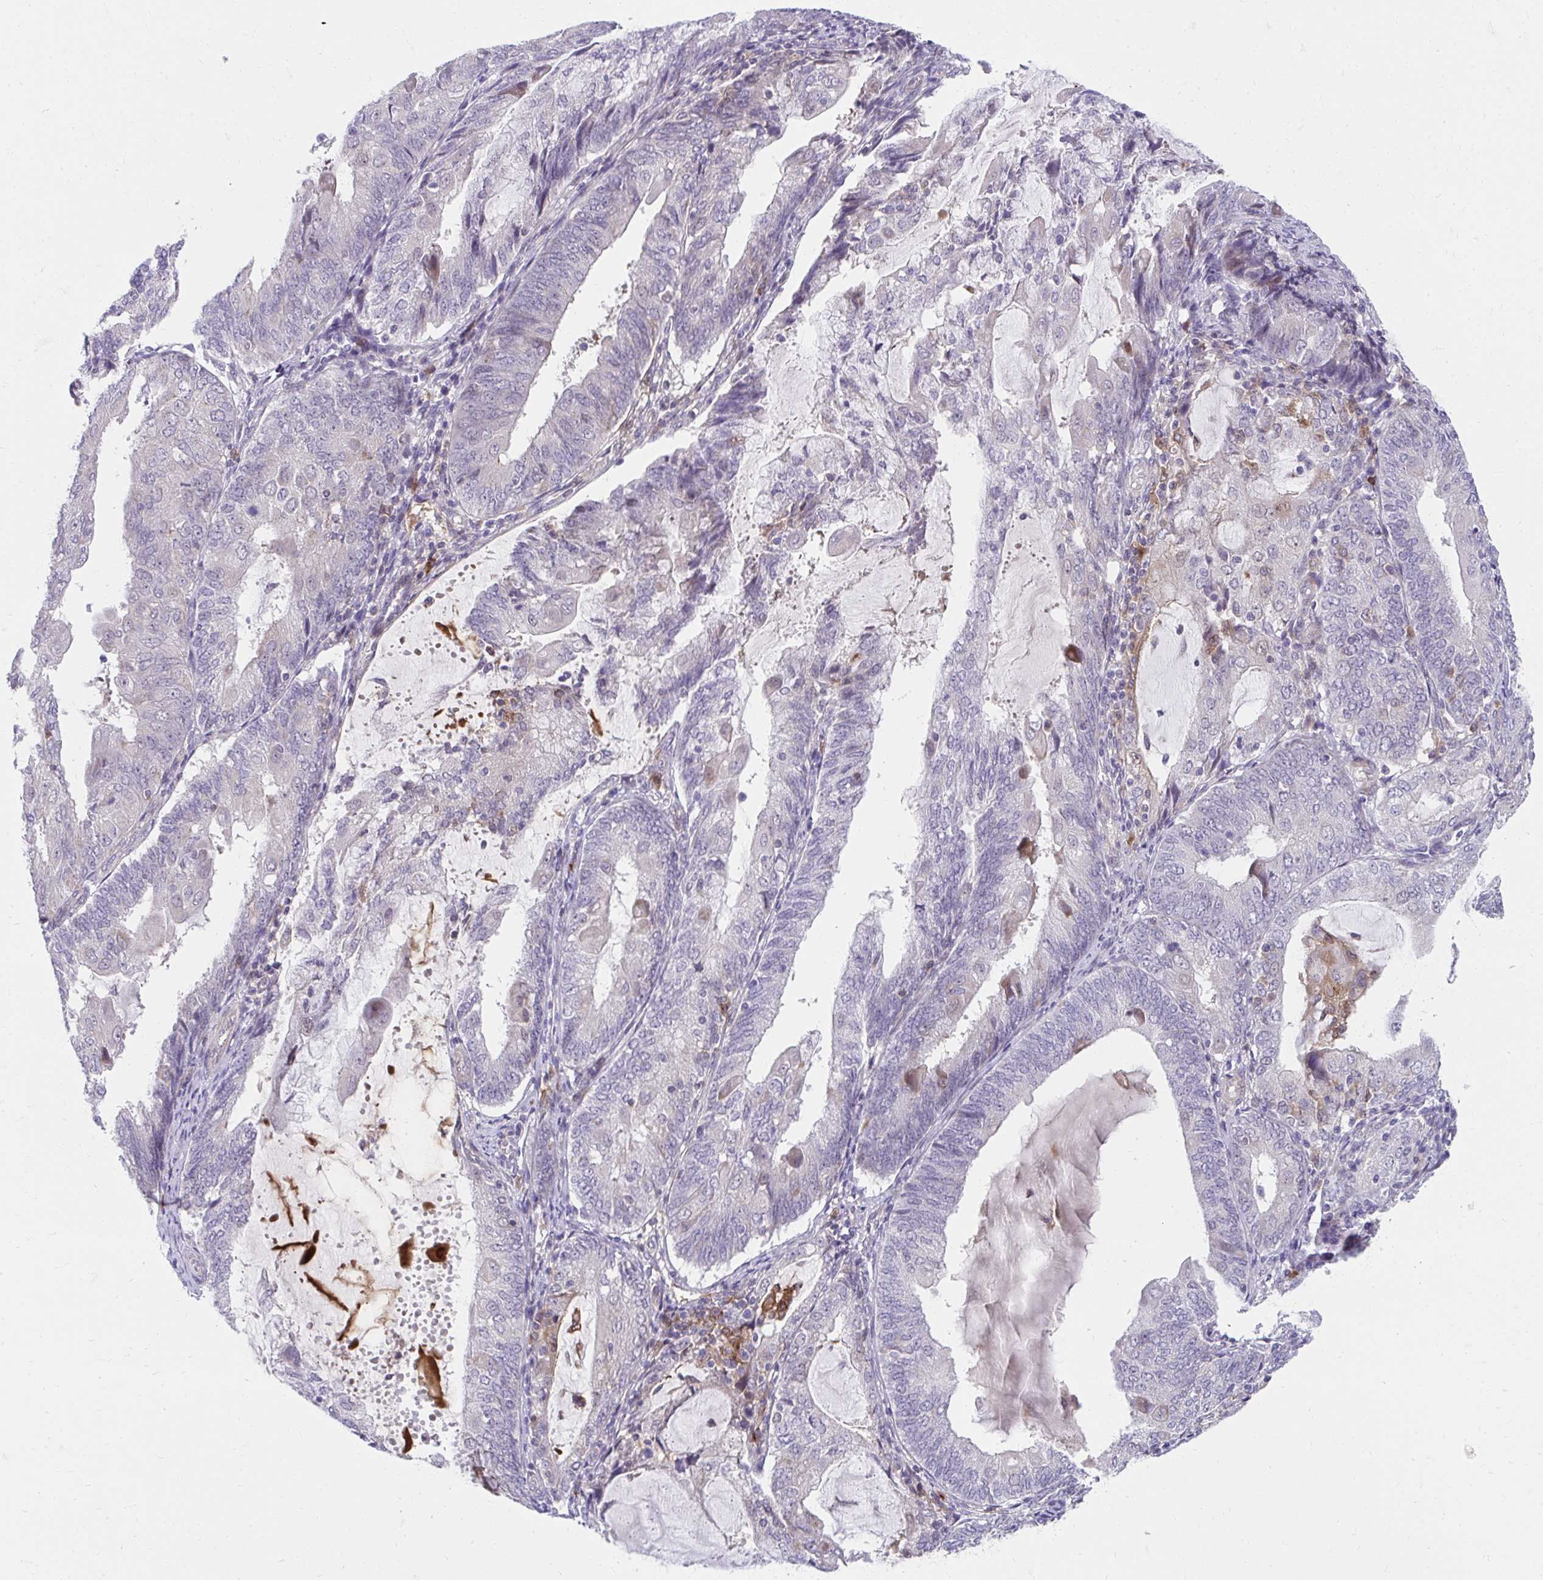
{"staining": {"intensity": "negative", "quantity": "none", "location": "none"}, "tissue": "endometrial cancer", "cell_type": "Tumor cells", "image_type": "cancer", "snomed": [{"axis": "morphology", "description": "Adenocarcinoma, NOS"}, {"axis": "topography", "description": "Endometrium"}], "caption": "This is a micrograph of IHC staining of endometrial adenocarcinoma, which shows no positivity in tumor cells.", "gene": "SLAMF7", "patient": {"sex": "female", "age": 81}}